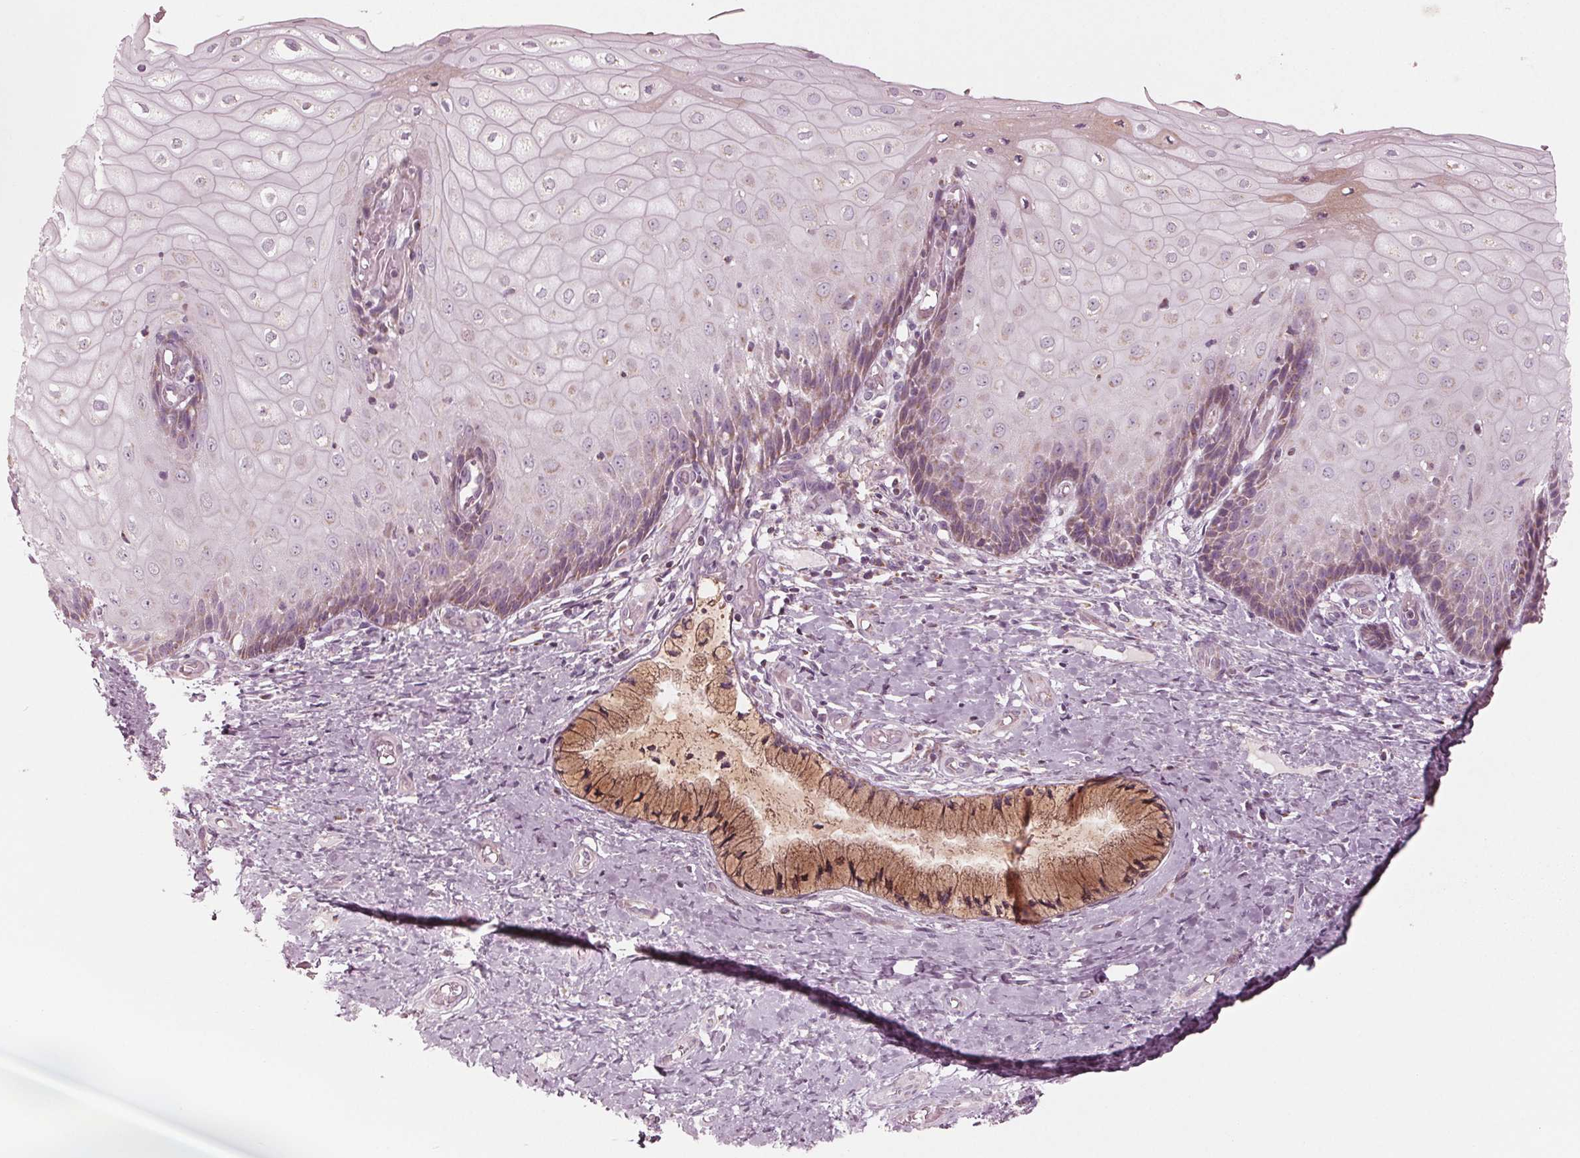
{"staining": {"intensity": "moderate", "quantity": "25%-75%", "location": "cytoplasmic/membranous"}, "tissue": "cervix", "cell_type": "Glandular cells", "image_type": "normal", "snomed": [{"axis": "morphology", "description": "Normal tissue, NOS"}, {"axis": "topography", "description": "Cervix"}], "caption": "A histopathology image of human cervix stained for a protein exhibits moderate cytoplasmic/membranous brown staining in glandular cells.", "gene": "CLN6", "patient": {"sex": "female", "age": 37}}